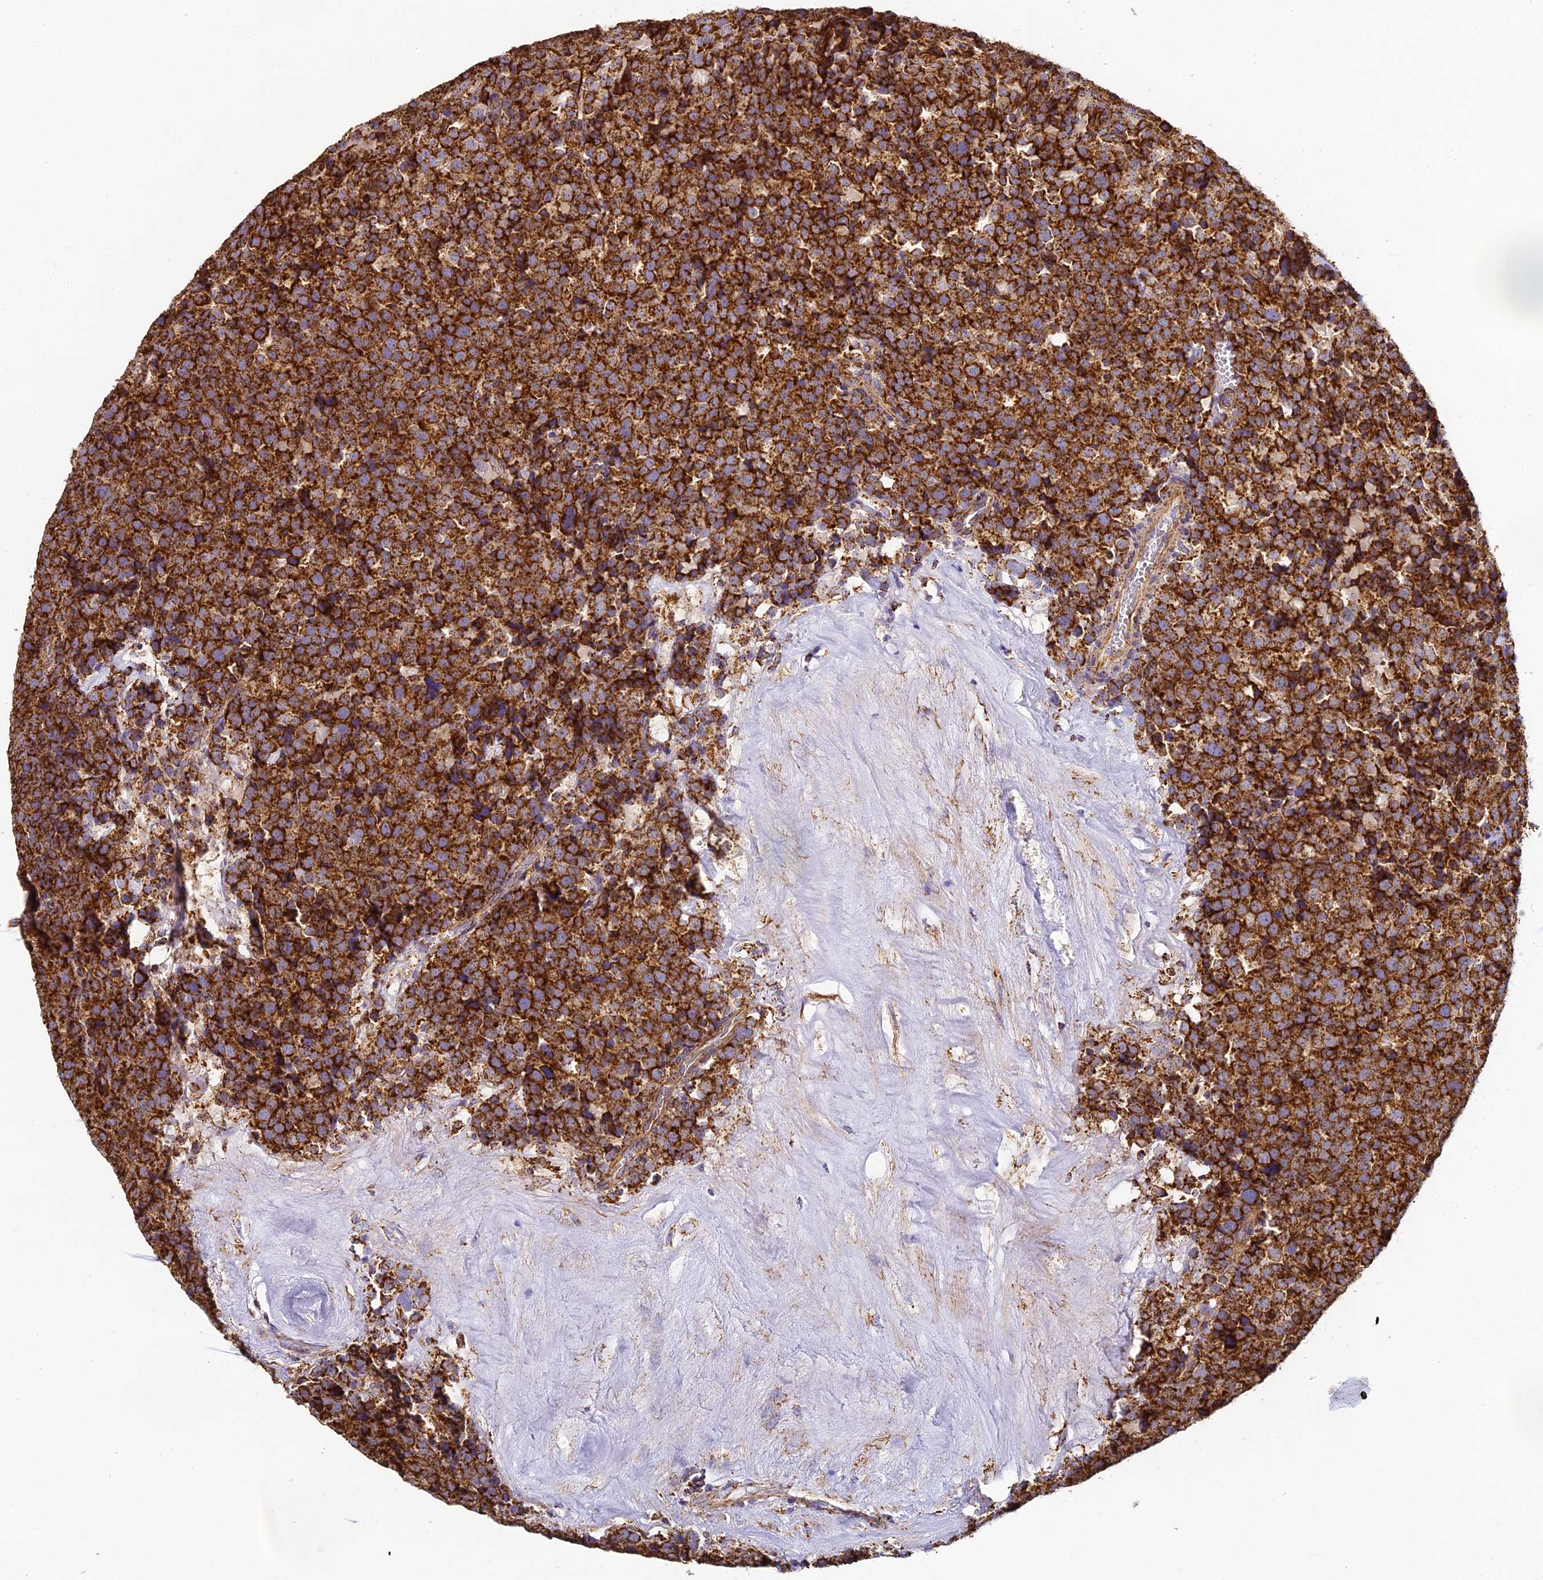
{"staining": {"intensity": "strong", "quantity": ">75%", "location": "cytoplasmic/membranous"}, "tissue": "testis cancer", "cell_type": "Tumor cells", "image_type": "cancer", "snomed": [{"axis": "morphology", "description": "Seminoma, NOS"}, {"axis": "topography", "description": "Testis"}], "caption": "Brown immunohistochemical staining in testis cancer shows strong cytoplasmic/membranous staining in about >75% of tumor cells.", "gene": "STK17A", "patient": {"sex": "male", "age": 71}}